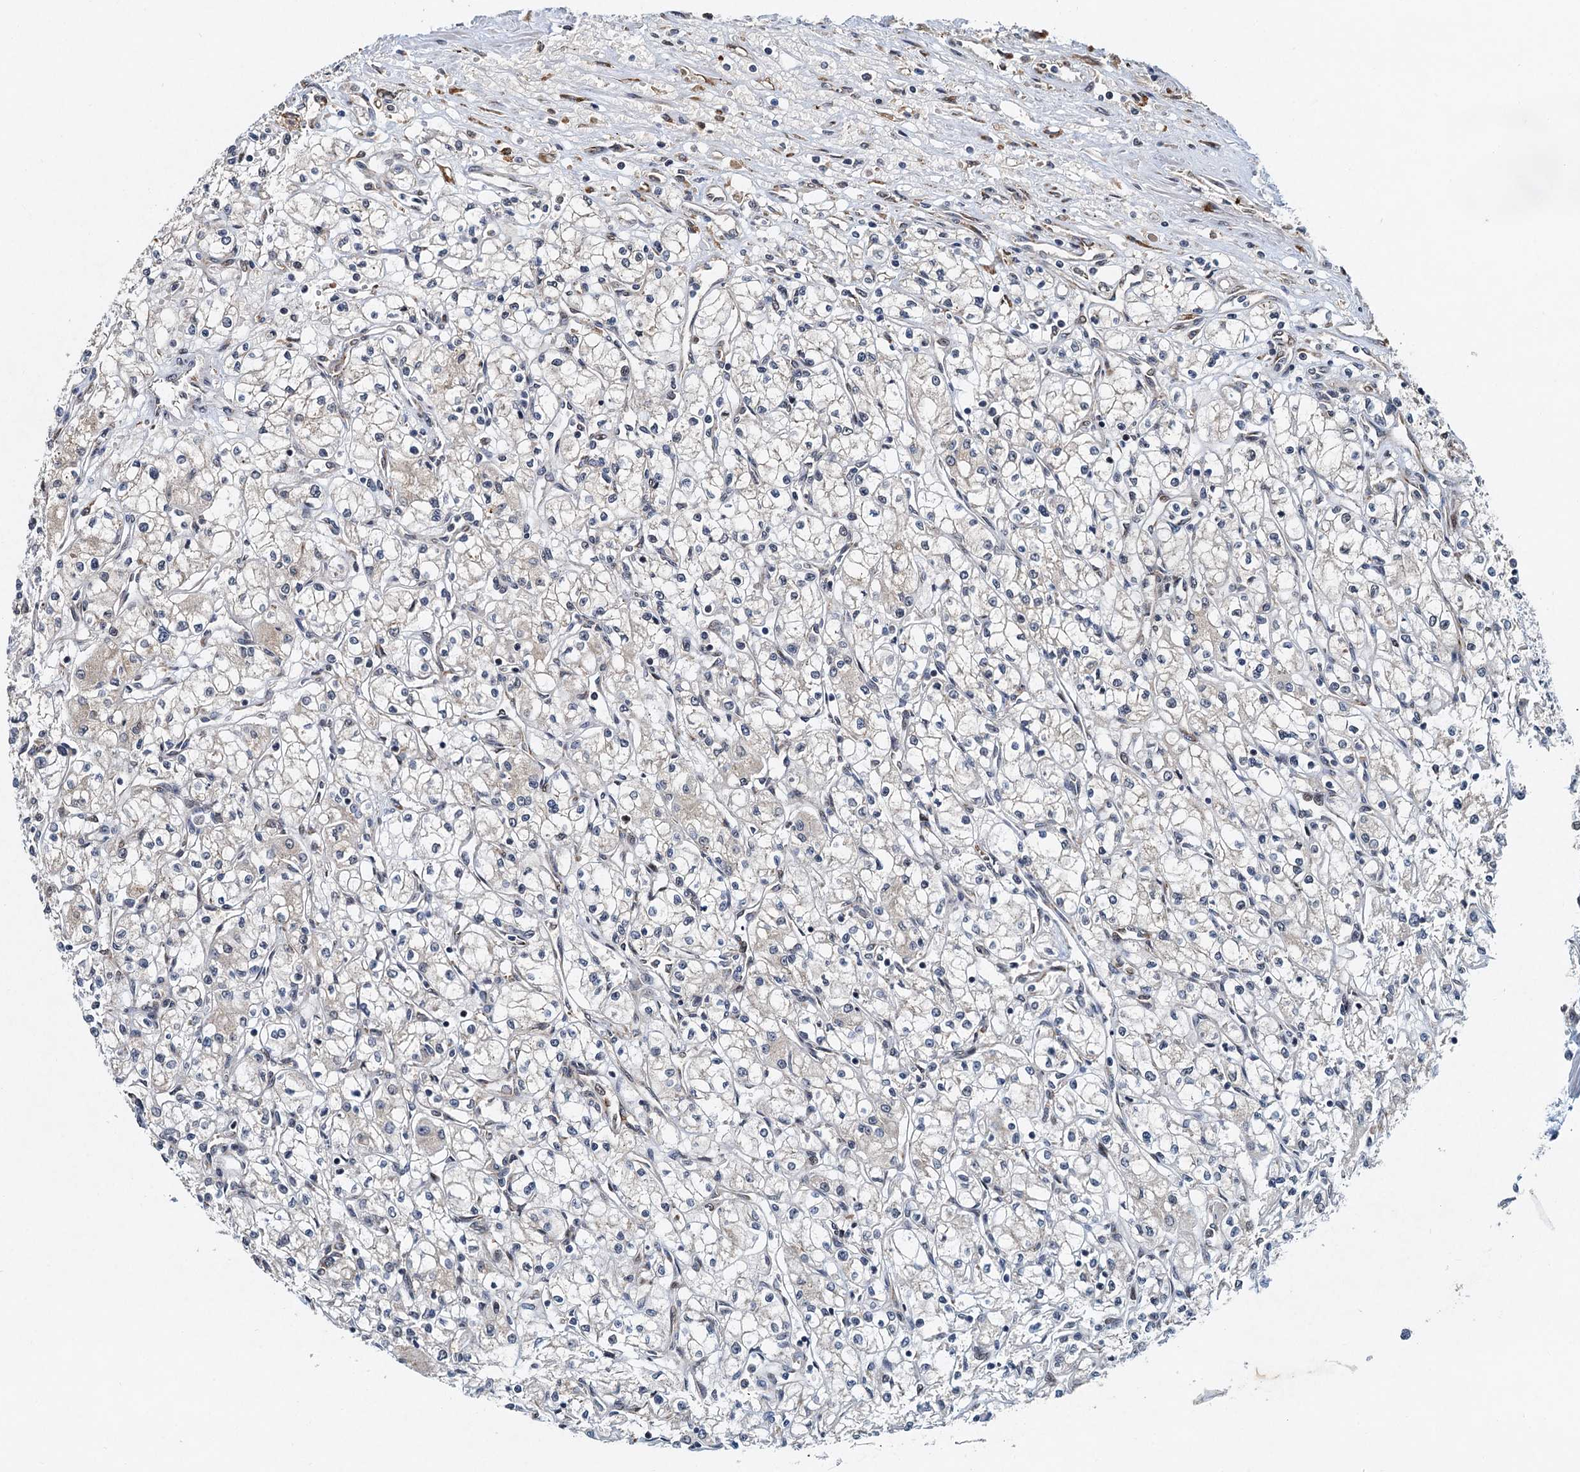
{"staining": {"intensity": "negative", "quantity": "none", "location": "none"}, "tissue": "renal cancer", "cell_type": "Tumor cells", "image_type": "cancer", "snomed": [{"axis": "morphology", "description": "Adenocarcinoma, NOS"}, {"axis": "topography", "description": "Kidney"}], "caption": "Micrograph shows no significant protein expression in tumor cells of renal adenocarcinoma.", "gene": "DNAJC21", "patient": {"sex": "male", "age": 59}}